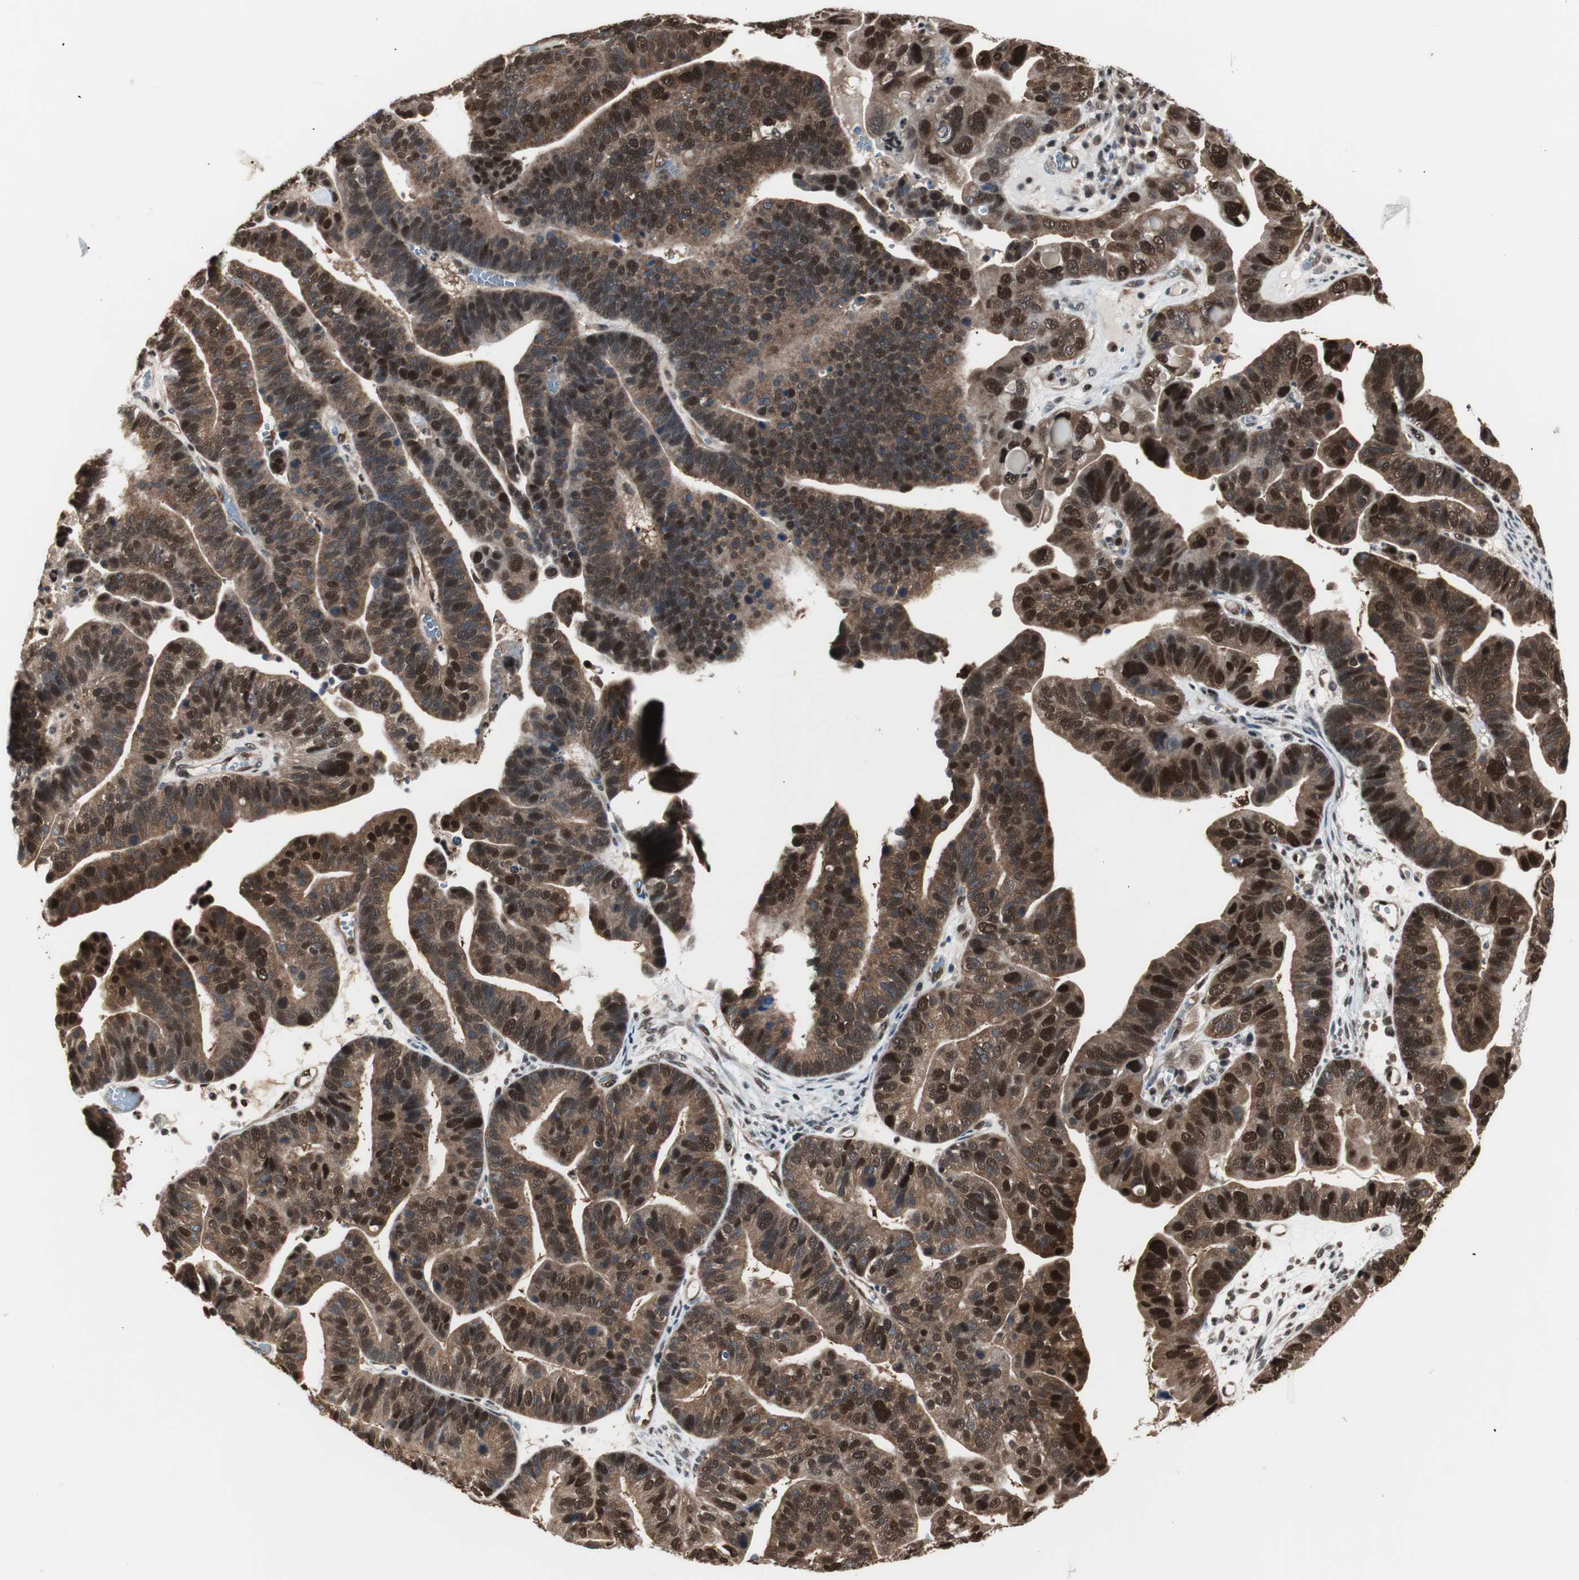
{"staining": {"intensity": "strong", "quantity": ">75%", "location": "cytoplasmic/membranous,nuclear"}, "tissue": "ovarian cancer", "cell_type": "Tumor cells", "image_type": "cancer", "snomed": [{"axis": "morphology", "description": "Cystadenocarcinoma, serous, NOS"}, {"axis": "topography", "description": "Ovary"}], "caption": "High-magnification brightfield microscopy of ovarian serous cystadenocarcinoma stained with DAB (brown) and counterstained with hematoxylin (blue). tumor cells exhibit strong cytoplasmic/membranous and nuclear staining is seen in about>75% of cells.", "gene": "ACLY", "patient": {"sex": "female", "age": 56}}